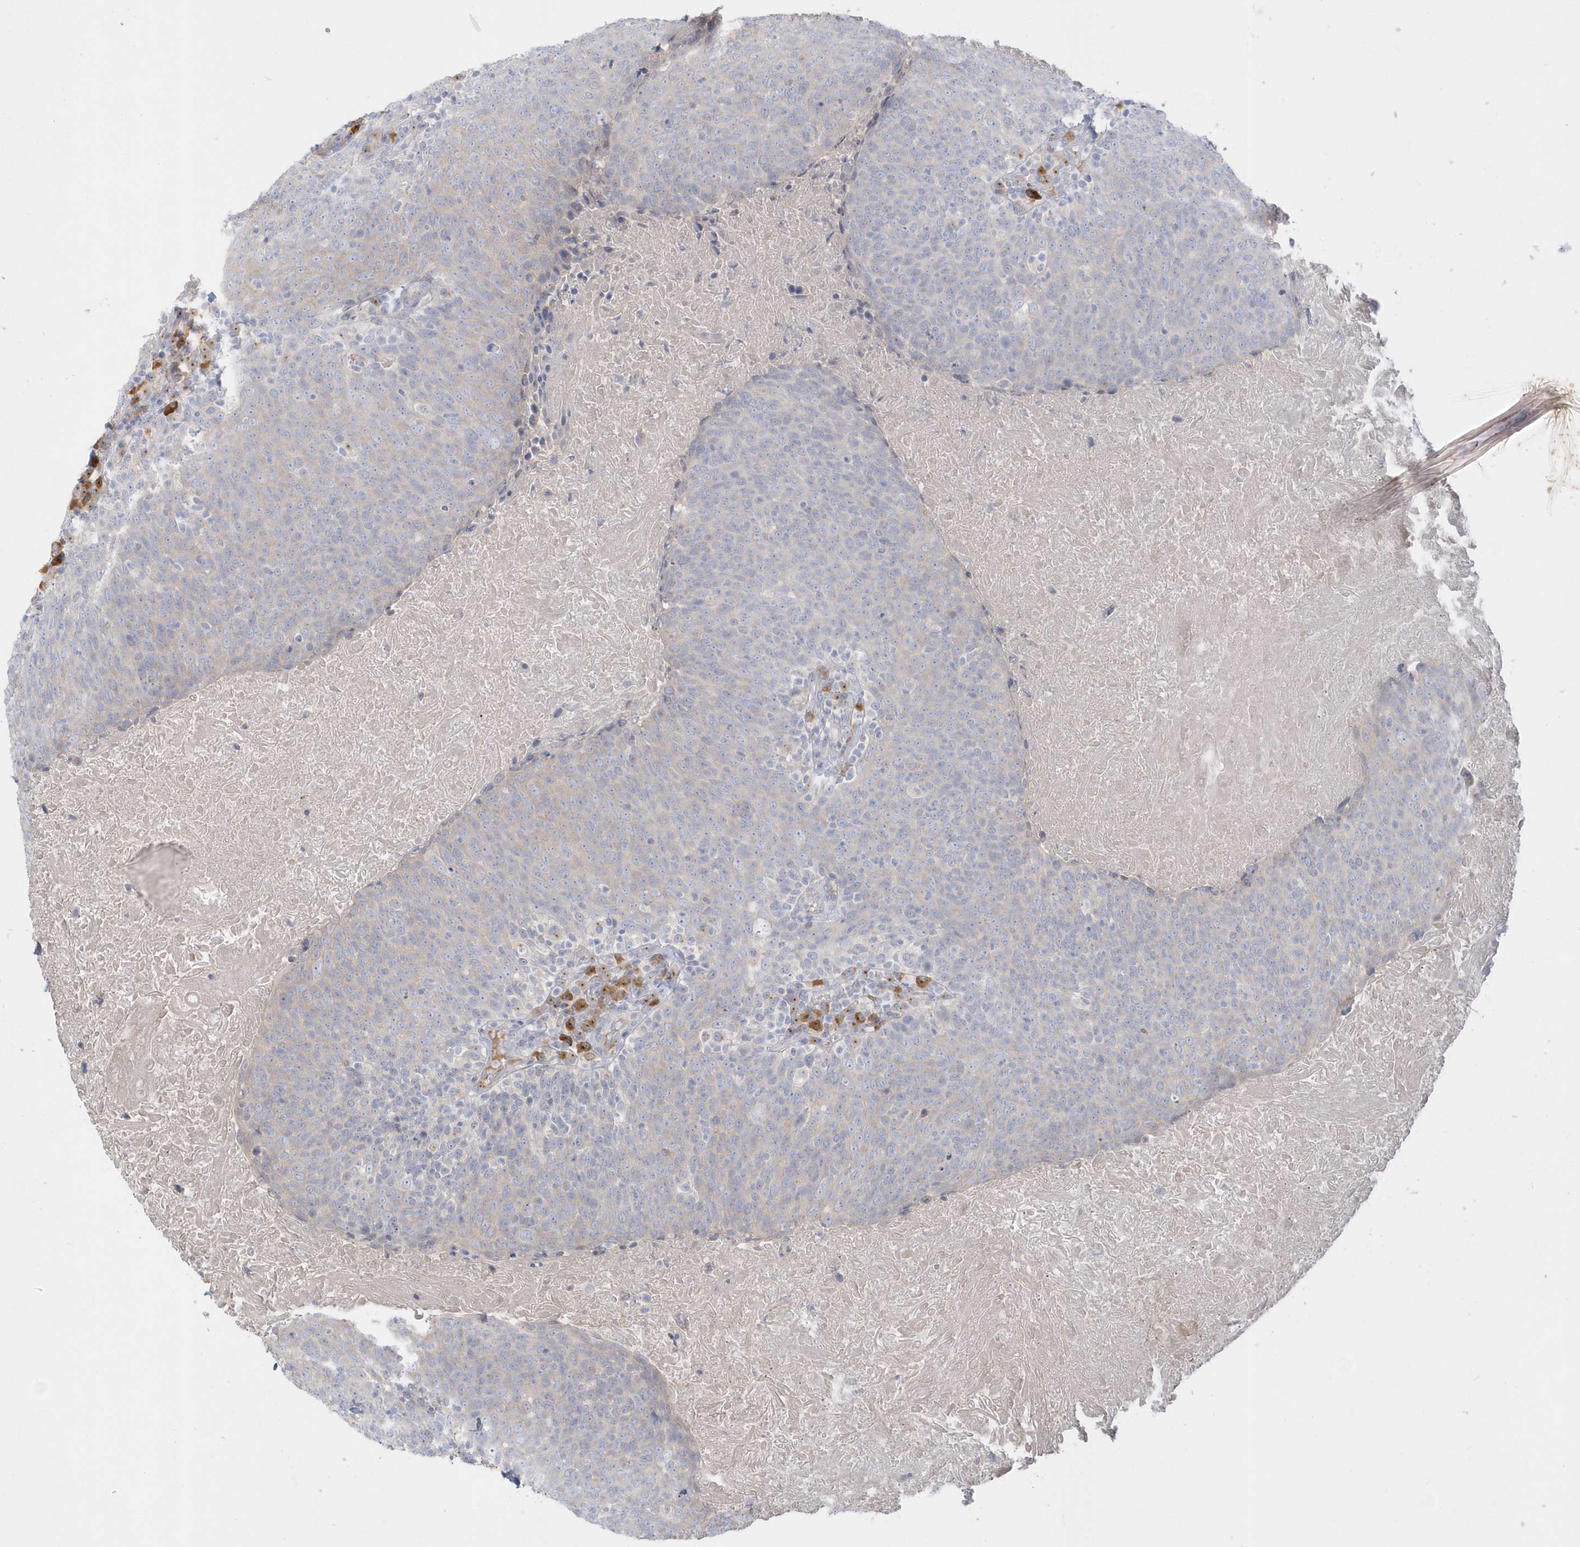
{"staining": {"intensity": "negative", "quantity": "none", "location": "none"}, "tissue": "head and neck cancer", "cell_type": "Tumor cells", "image_type": "cancer", "snomed": [{"axis": "morphology", "description": "Squamous cell carcinoma, NOS"}, {"axis": "morphology", "description": "Squamous cell carcinoma, metastatic, NOS"}, {"axis": "topography", "description": "Lymph node"}, {"axis": "topography", "description": "Head-Neck"}], "caption": "Tumor cells are negative for brown protein staining in head and neck cancer (metastatic squamous cell carcinoma).", "gene": "SEMA3D", "patient": {"sex": "male", "age": 62}}